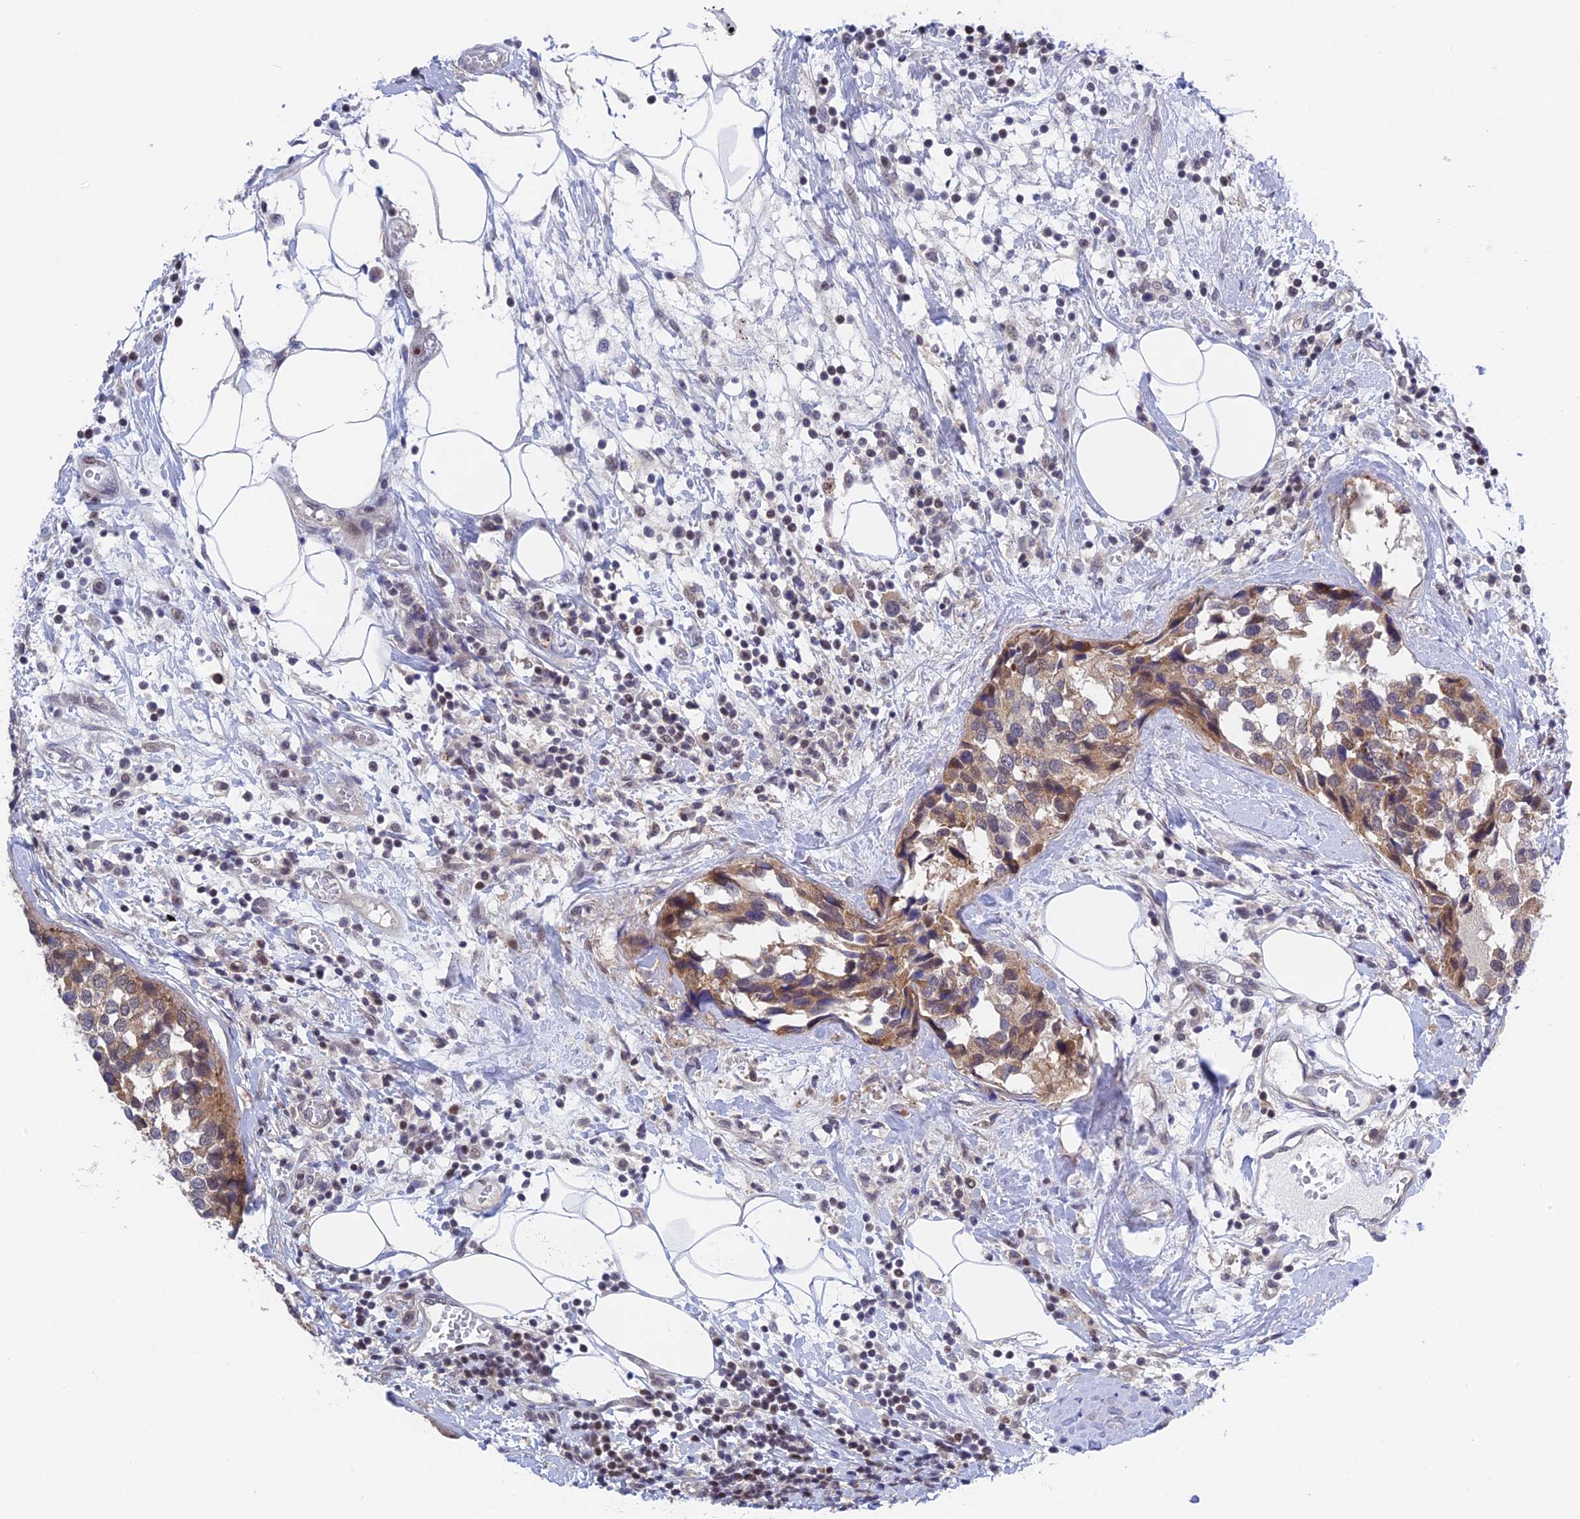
{"staining": {"intensity": "moderate", "quantity": "25%-75%", "location": "cytoplasmic/membranous,nuclear"}, "tissue": "breast cancer", "cell_type": "Tumor cells", "image_type": "cancer", "snomed": [{"axis": "morphology", "description": "Lobular carcinoma"}, {"axis": "topography", "description": "Breast"}], "caption": "DAB (3,3'-diaminobenzidine) immunohistochemical staining of breast cancer (lobular carcinoma) exhibits moderate cytoplasmic/membranous and nuclear protein staining in about 25%-75% of tumor cells. (IHC, brightfield microscopy, high magnification).", "gene": "TCEA1", "patient": {"sex": "female", "age": 59}}